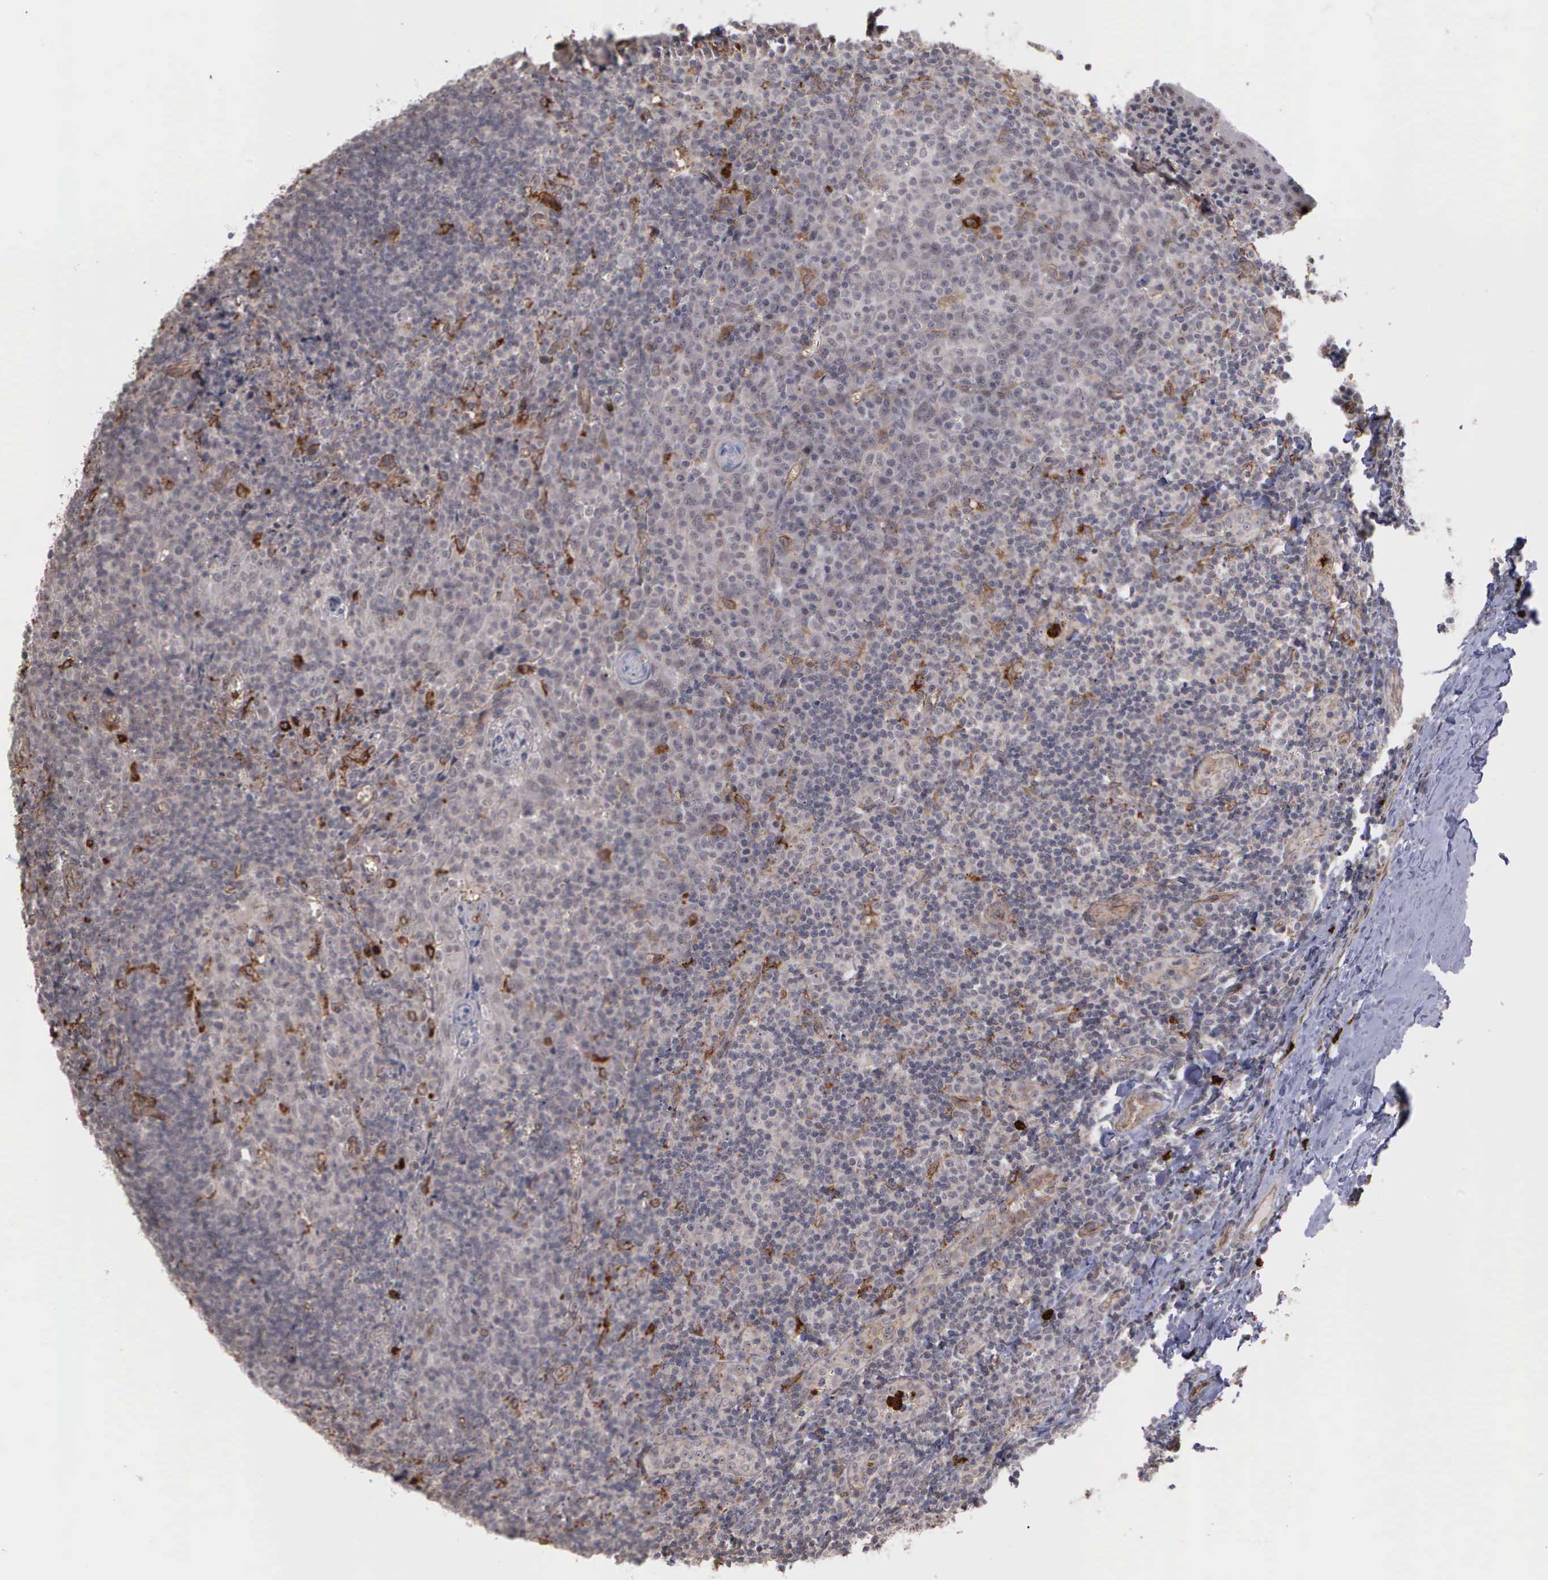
{"staining": {"intensity": "negative", "quantity": "none", "location": "none"}, "tissue": "tonsil", "cell_type": "Germinal center cells", "image_type": "normal", "snomed": [{"axis": "morphology", "description": "Normal tissue, NOS"}, {"axis": "topography", "description": "Tonsil"}], "caption": "Immunohistochemical staining of unremarkable human tonsil shows no significant positivity in germinal center cells.", "gene": "MMP9", "patient": {"sex": "male", "age": 20}}